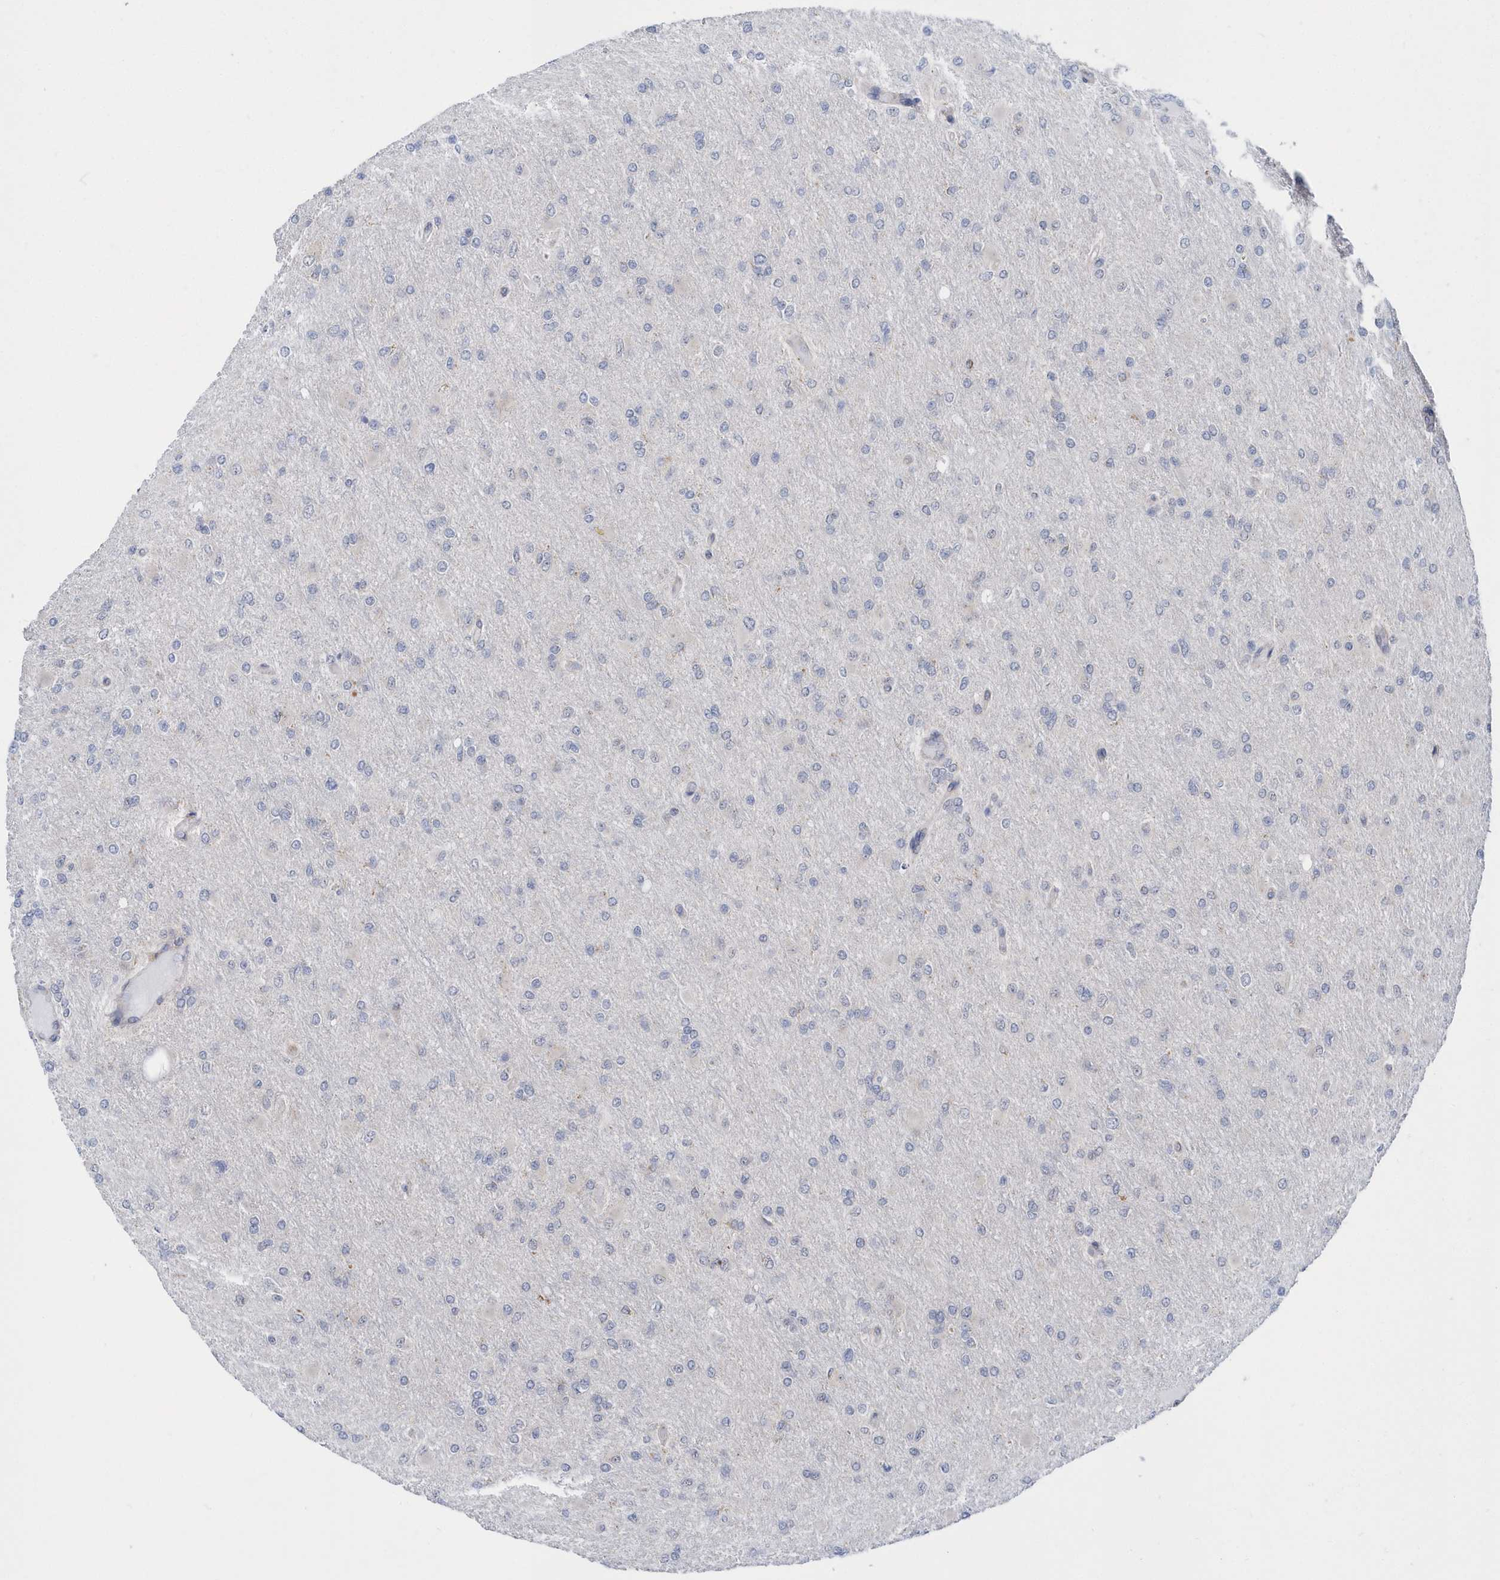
{"staining": {"intensity": "negative", "quantity": "none", "location": "none"}, "tissue": "glioma", "cell_type": "Tumor cells", "image_type": "cancer", "snomed": [{"axis": "morphology", "description": "Glioma, malignant, High grade"}, {"axis": "topography", "description": "Cerebral cortex"}], "caption": "A high-resolution histopathology image shows immunohistochemistry staining of malignant glioma (high-grade), which reveals no significant expression in tumor cells.", "gene": "SPATA5", "patient": {"sex": "female", "age": 36}}